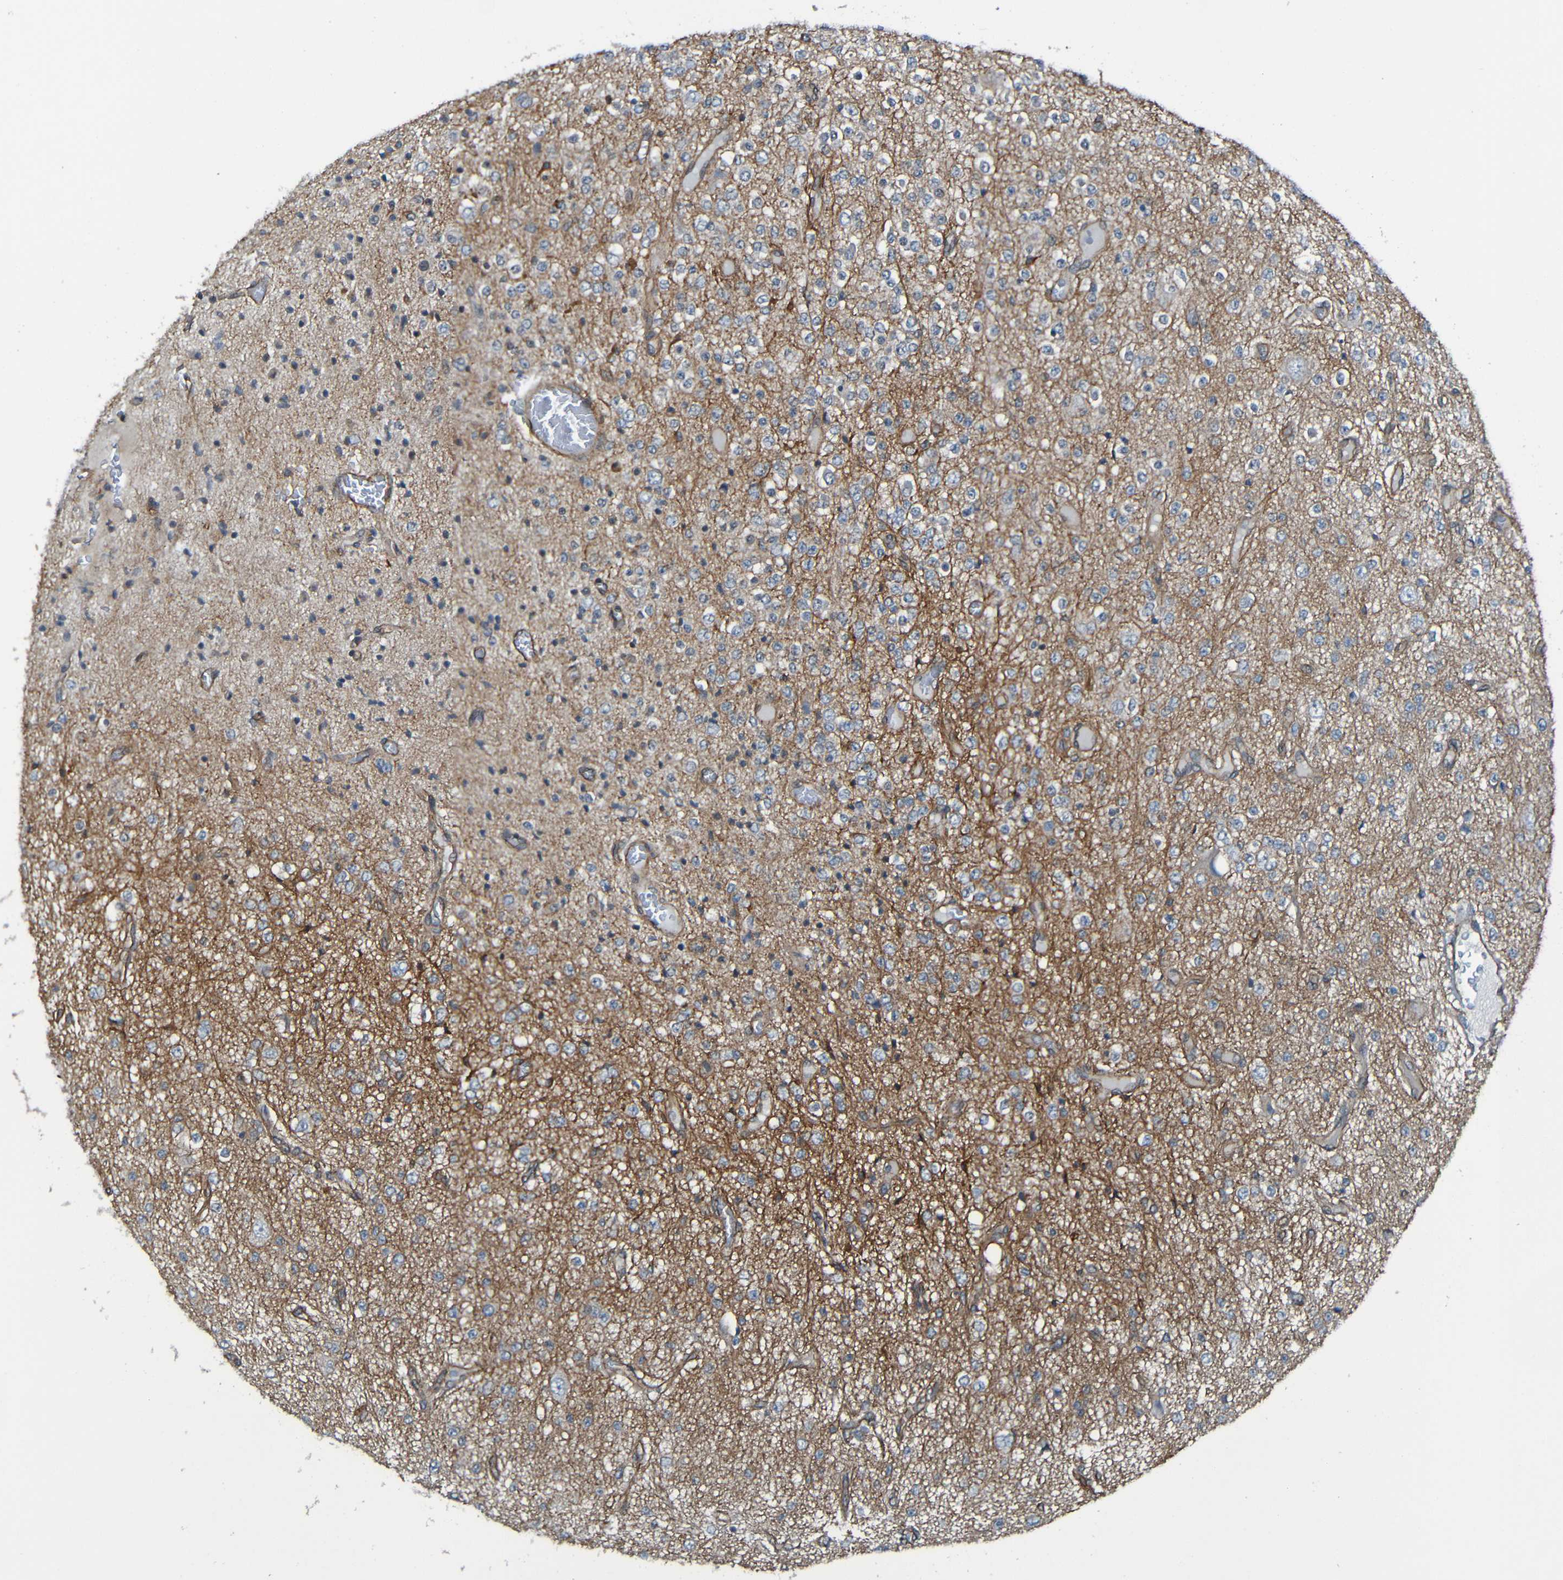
{"staining": {"intensity": "negative", "quantity": "none", "location": "none"}, "tissue": "glioma", "cell_type": "Tumor cells", "image_type": "cancer", "snomed": [{"axis": "morphology", "description": "Glioma, malignant, Low grade"}, {"axis": "topography", "description": "Brain"}], "caption": "Low-grade glioma (malignant) was stained to show a protein in brown. There is no significant expression in tumor cells. The staining was performed using DAB to visualize the protein expression in brown, while the nuclei were stained in blue with hematoxylin (Magnification: 20x).", "gene": "LGR5", "patient": {"sex": "male", "age": 38}}